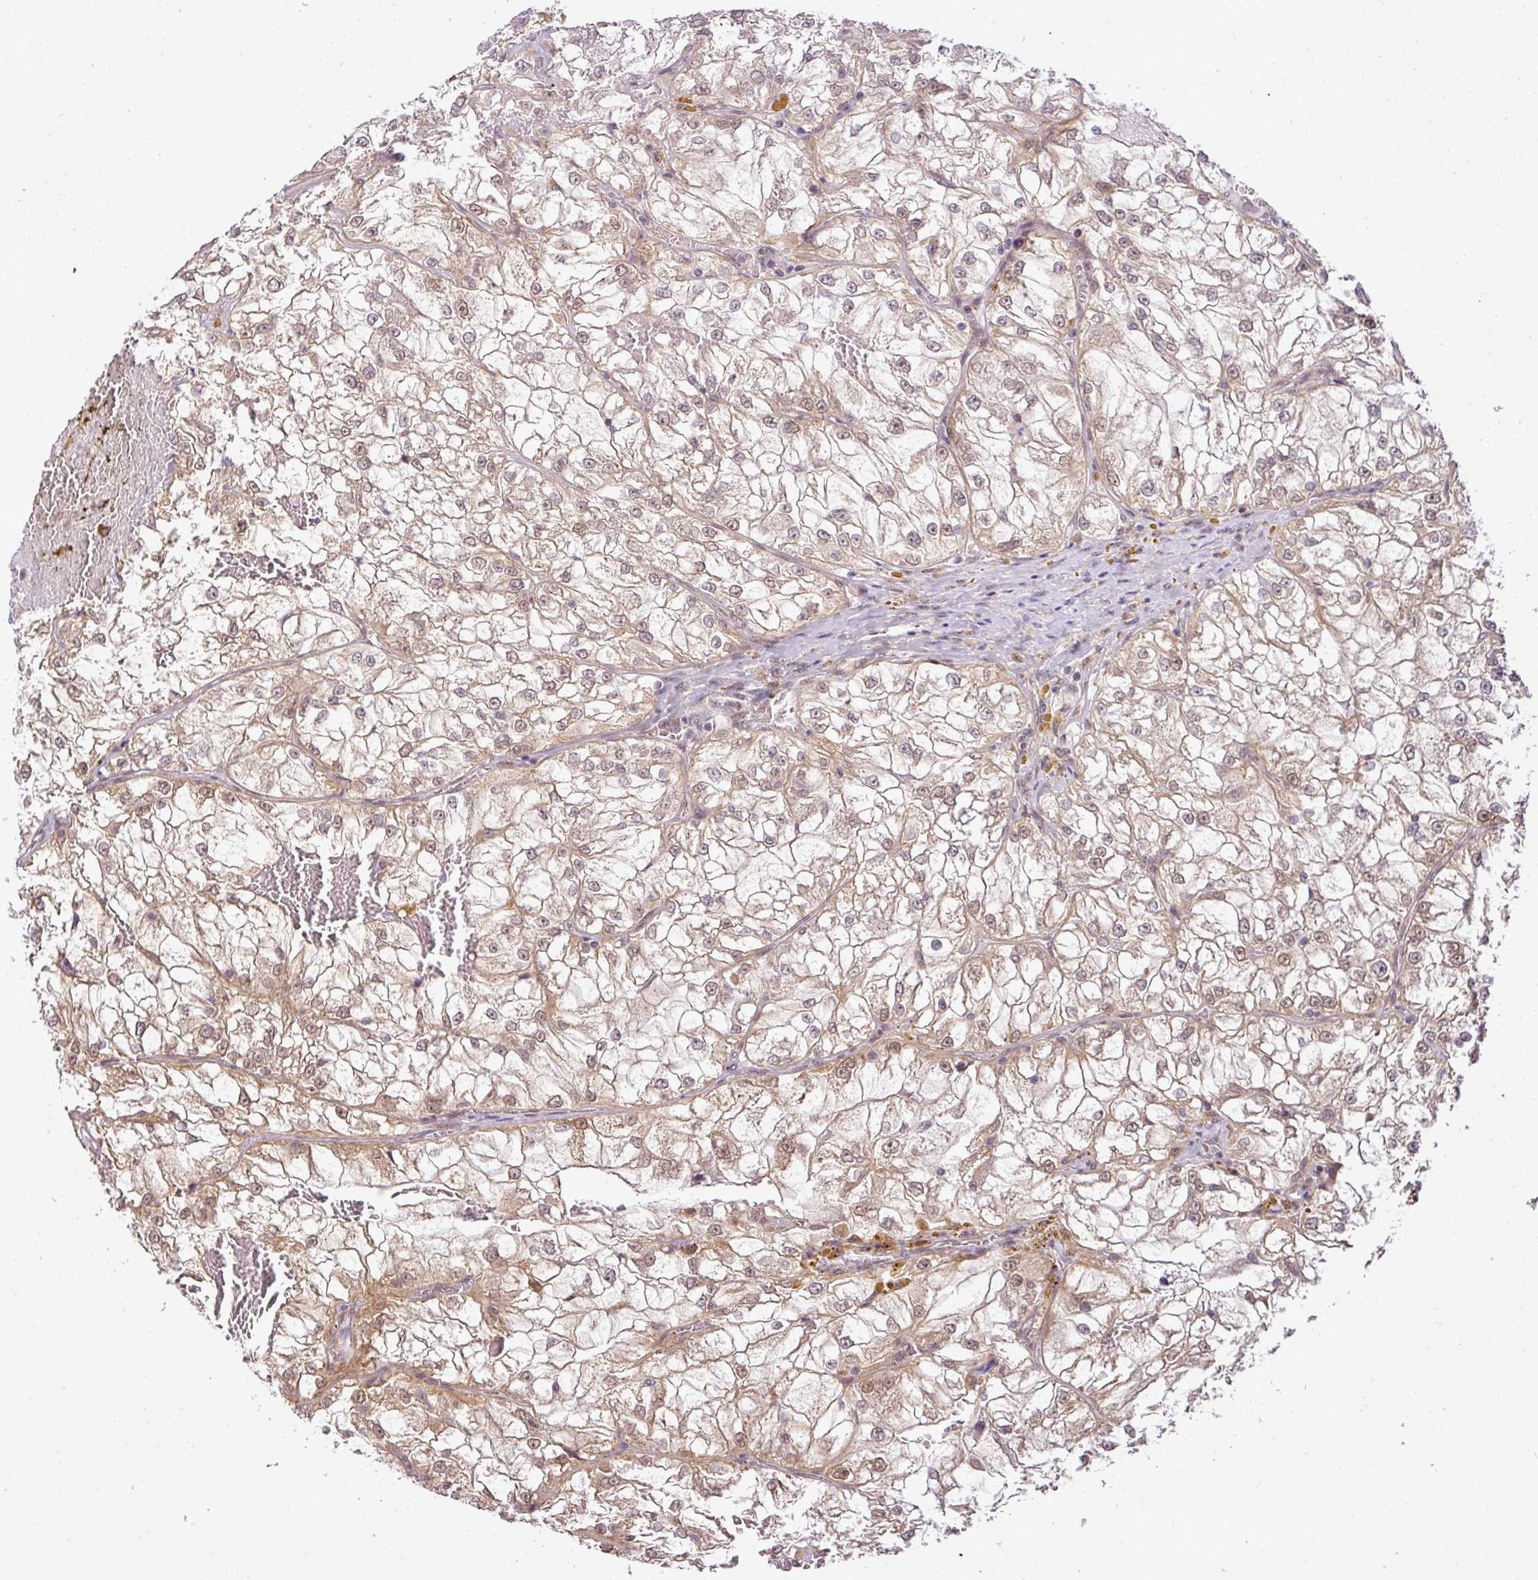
{"staining": {"intensity": "moderate", "quantity": "25%-75%", "location": "cytoplasmic/membranous,nuclear"}, "tissue": "renal cancer", "cell_type": "Tumor cells", "image_type": "cancer", "snomed": [{"axis": "morphology", "description": "Adenocarcinoma, NOS"}, {"axis": "topography", "description": "Kidney"}], "caption": "Renal cancer (adenocarcinoma) stained with a brown dye reveals moderate cytoplasmic/membranous and nuclear positive staining in approximately 25%-75% of tumor cells.", "gene": "C1orf226", "patient": {"sex": "female", "age": 72}}